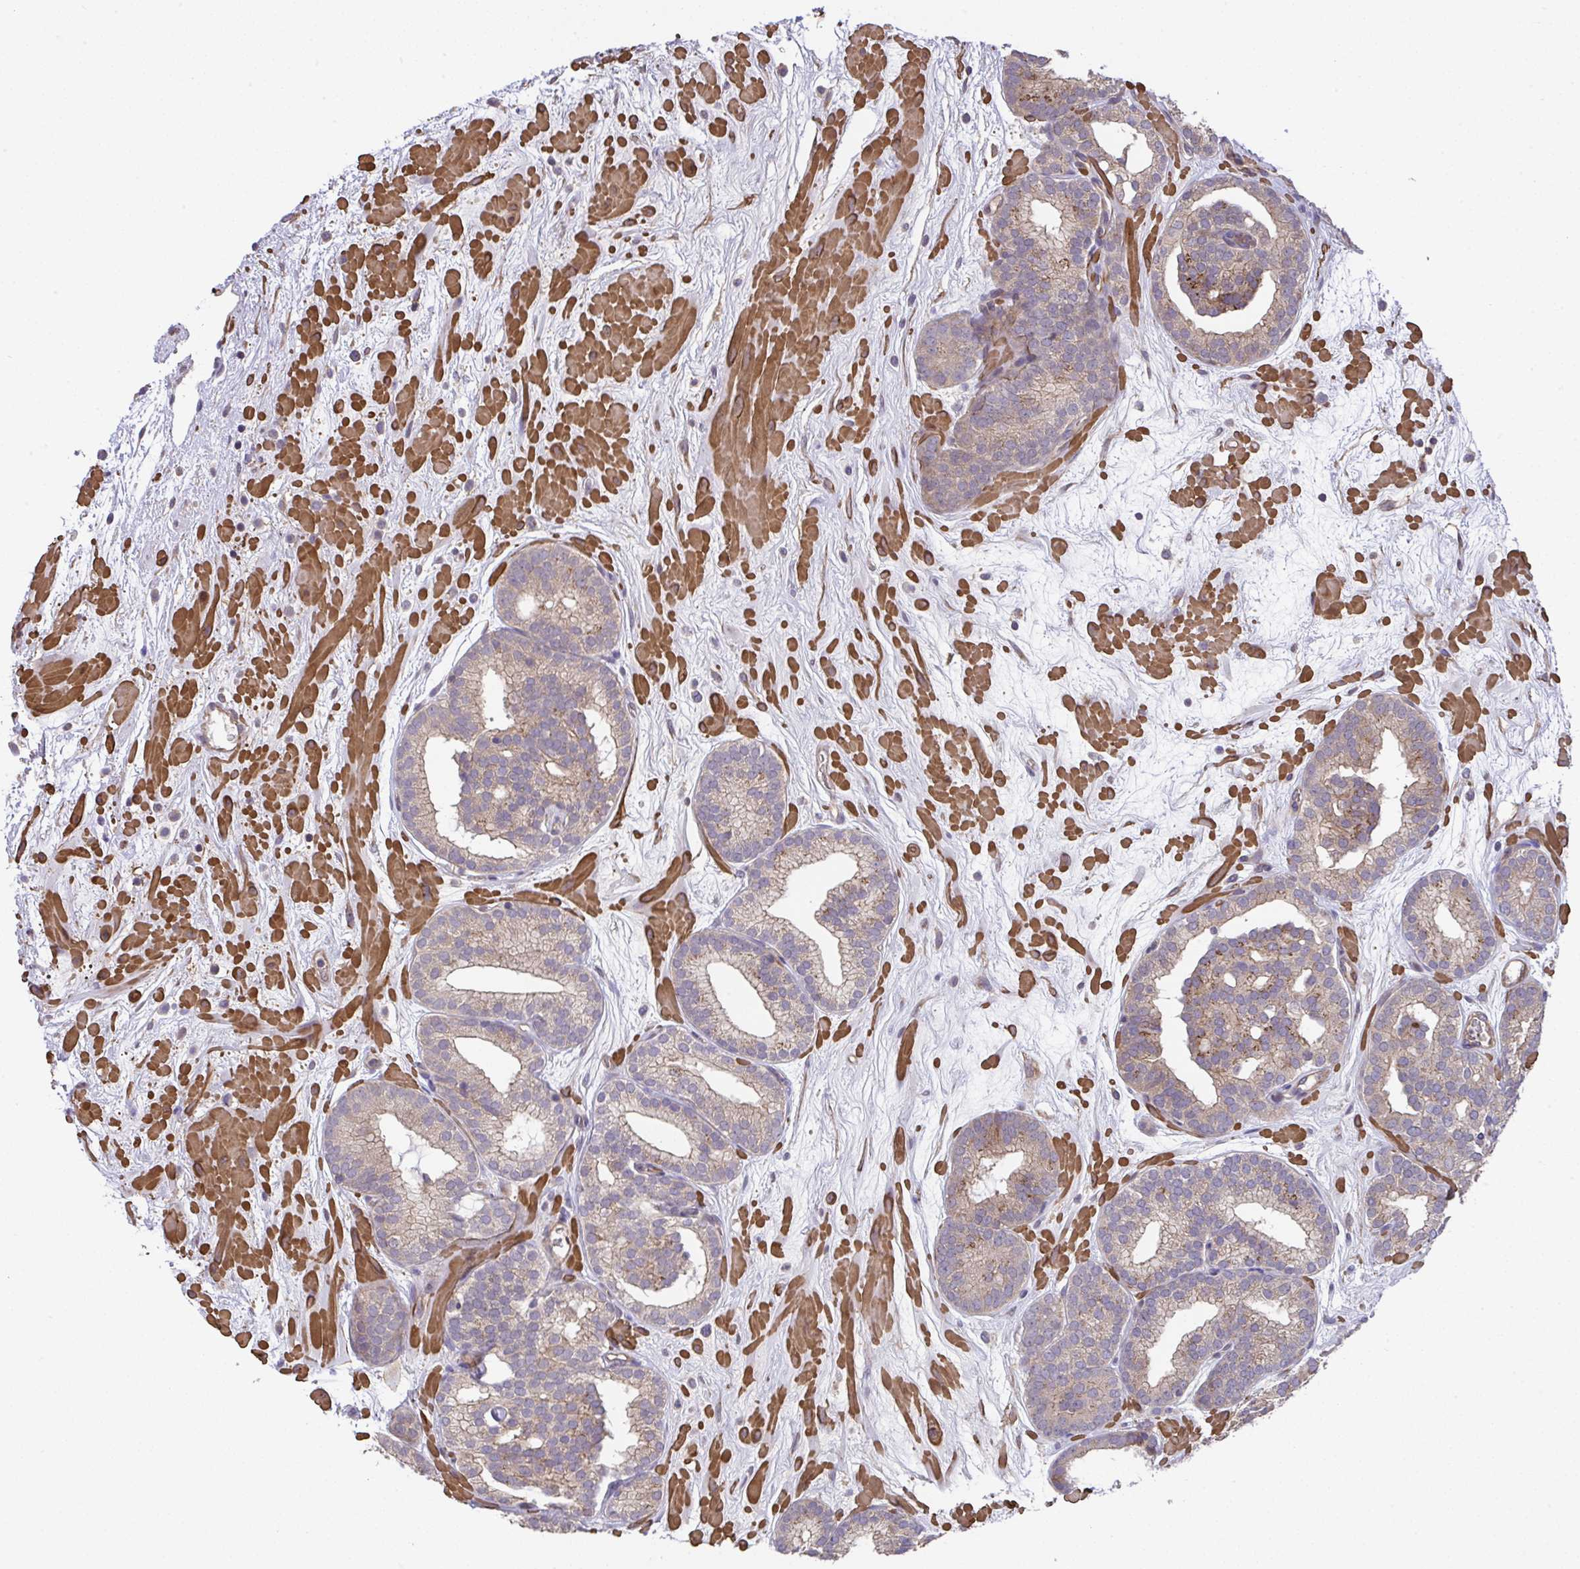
{"staining": {"intensity": "weak", "quantity": ">75%", "location": "cytoplasmic/membranous"}, "tissue": "prostate cancer", "cell_type": "Tumor cells", "image_type": "cancer", "snomed": [{"axis": "morphology", "description": "Adenocarcinoma, High grade"}, {"axis": "topography", "description": "Prostate"}], "caption": "Immunohistochemistry of human prostate cancer (adenocarcinoma (high-grade)) displays low levels of weak cytoplasmic/membranous positivity in approximately >75% of tumor cells. (Stains: DAB (3,3'-diaminobenzidine) in brown, nuclei in blue, Microscopy: brightfield microscopy at high magnification).", "gene": "ZNF696", "patient": {"sex": "male", "age": 66}}